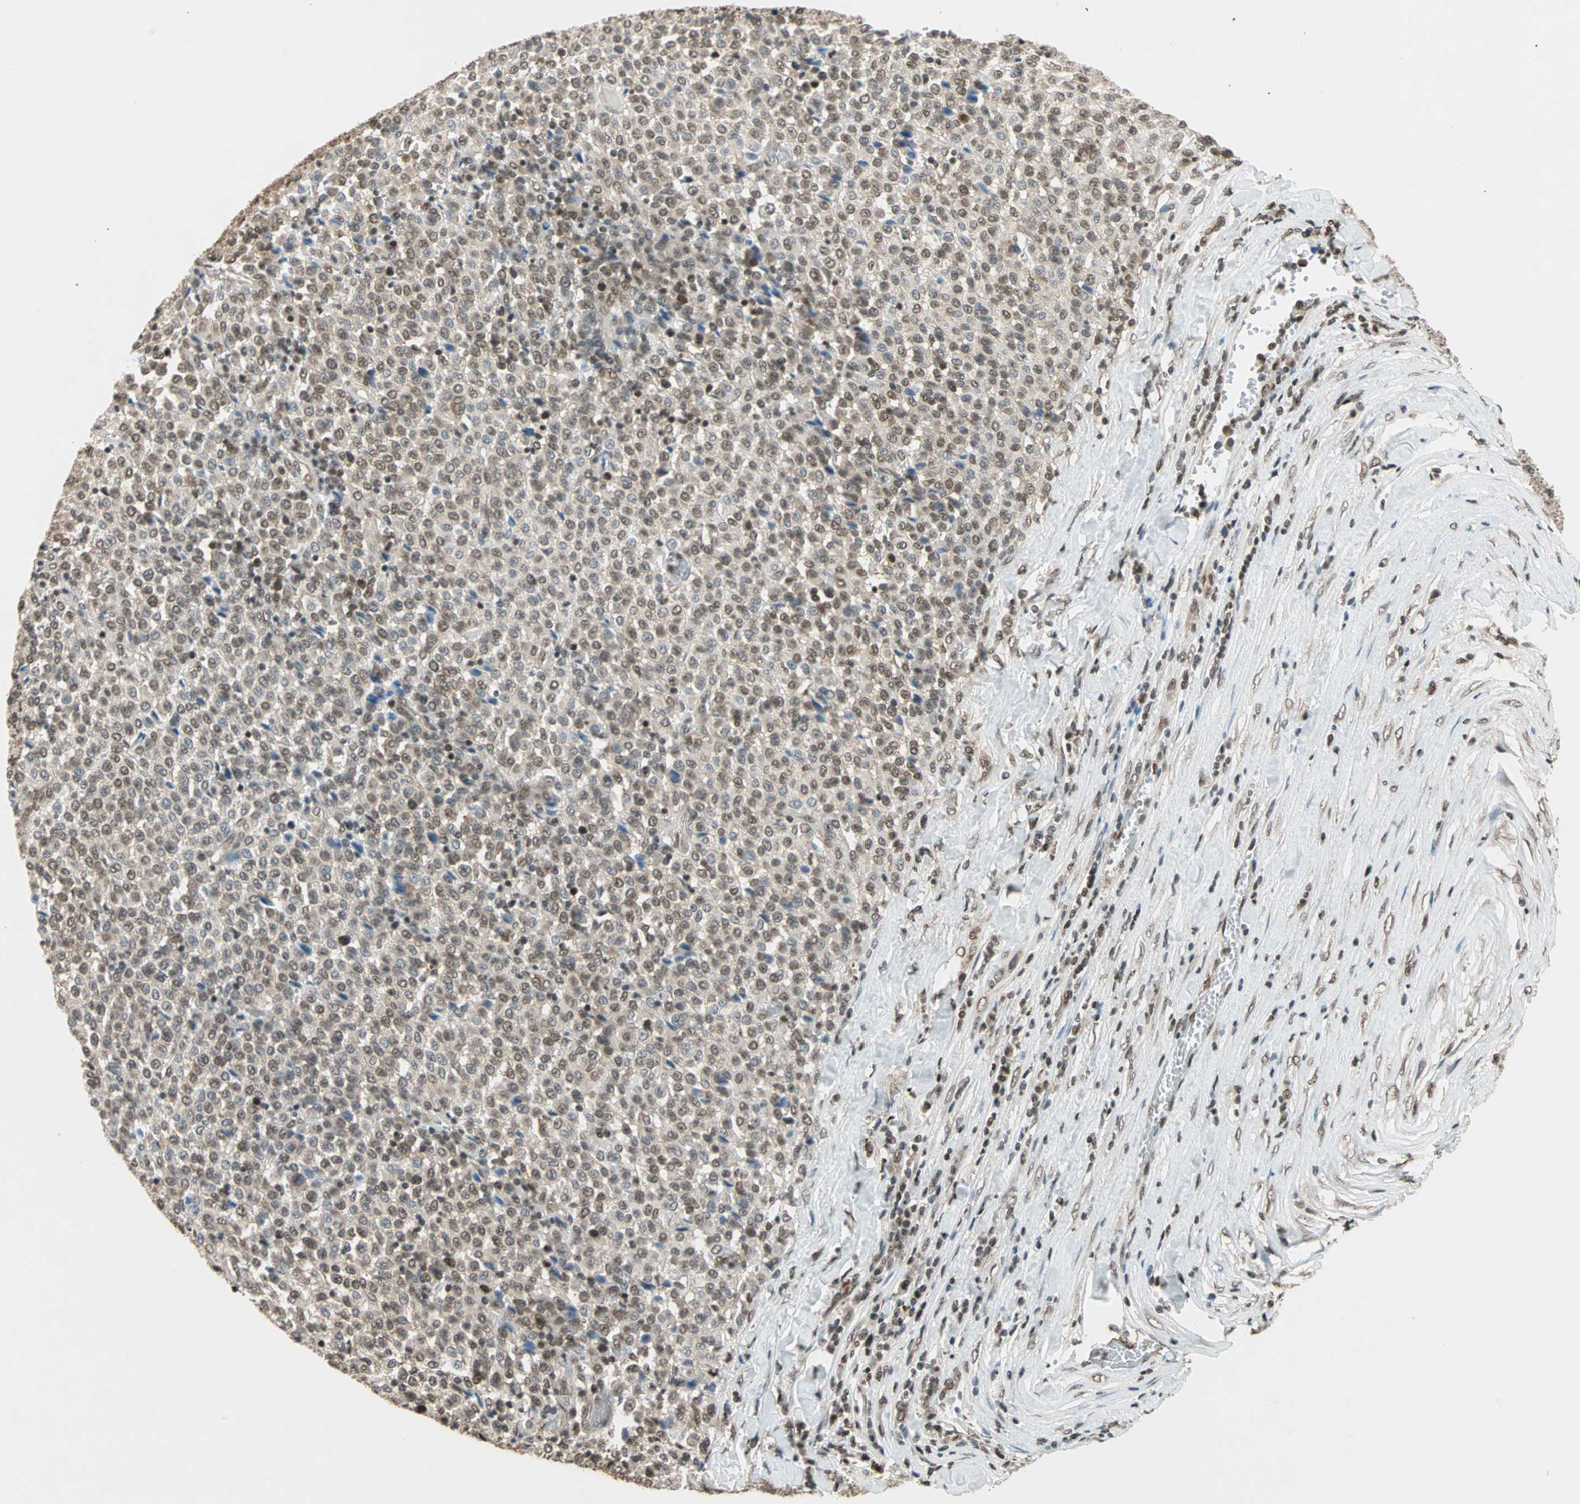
{"staining": {"intensity": "weak", "quantity": "25%-75%", "location": "nuclear"}, "tissue": "melanoma", "cell_type": "Tumor cells", "image_type": "cancer", "snomed": [{"axis": "morphology", "description": "Malignant melanoma, Metastatic site"}, {"axis": "topography", "description": "Pancreas"}], "caption": "Brown immunohistochemical staining in human melanoma reveals weak nuclear expression in approximately 25%-75% of tumor cells.", "gene": "DAZAP1", "patient": {"sex": "female", "age": 30}}